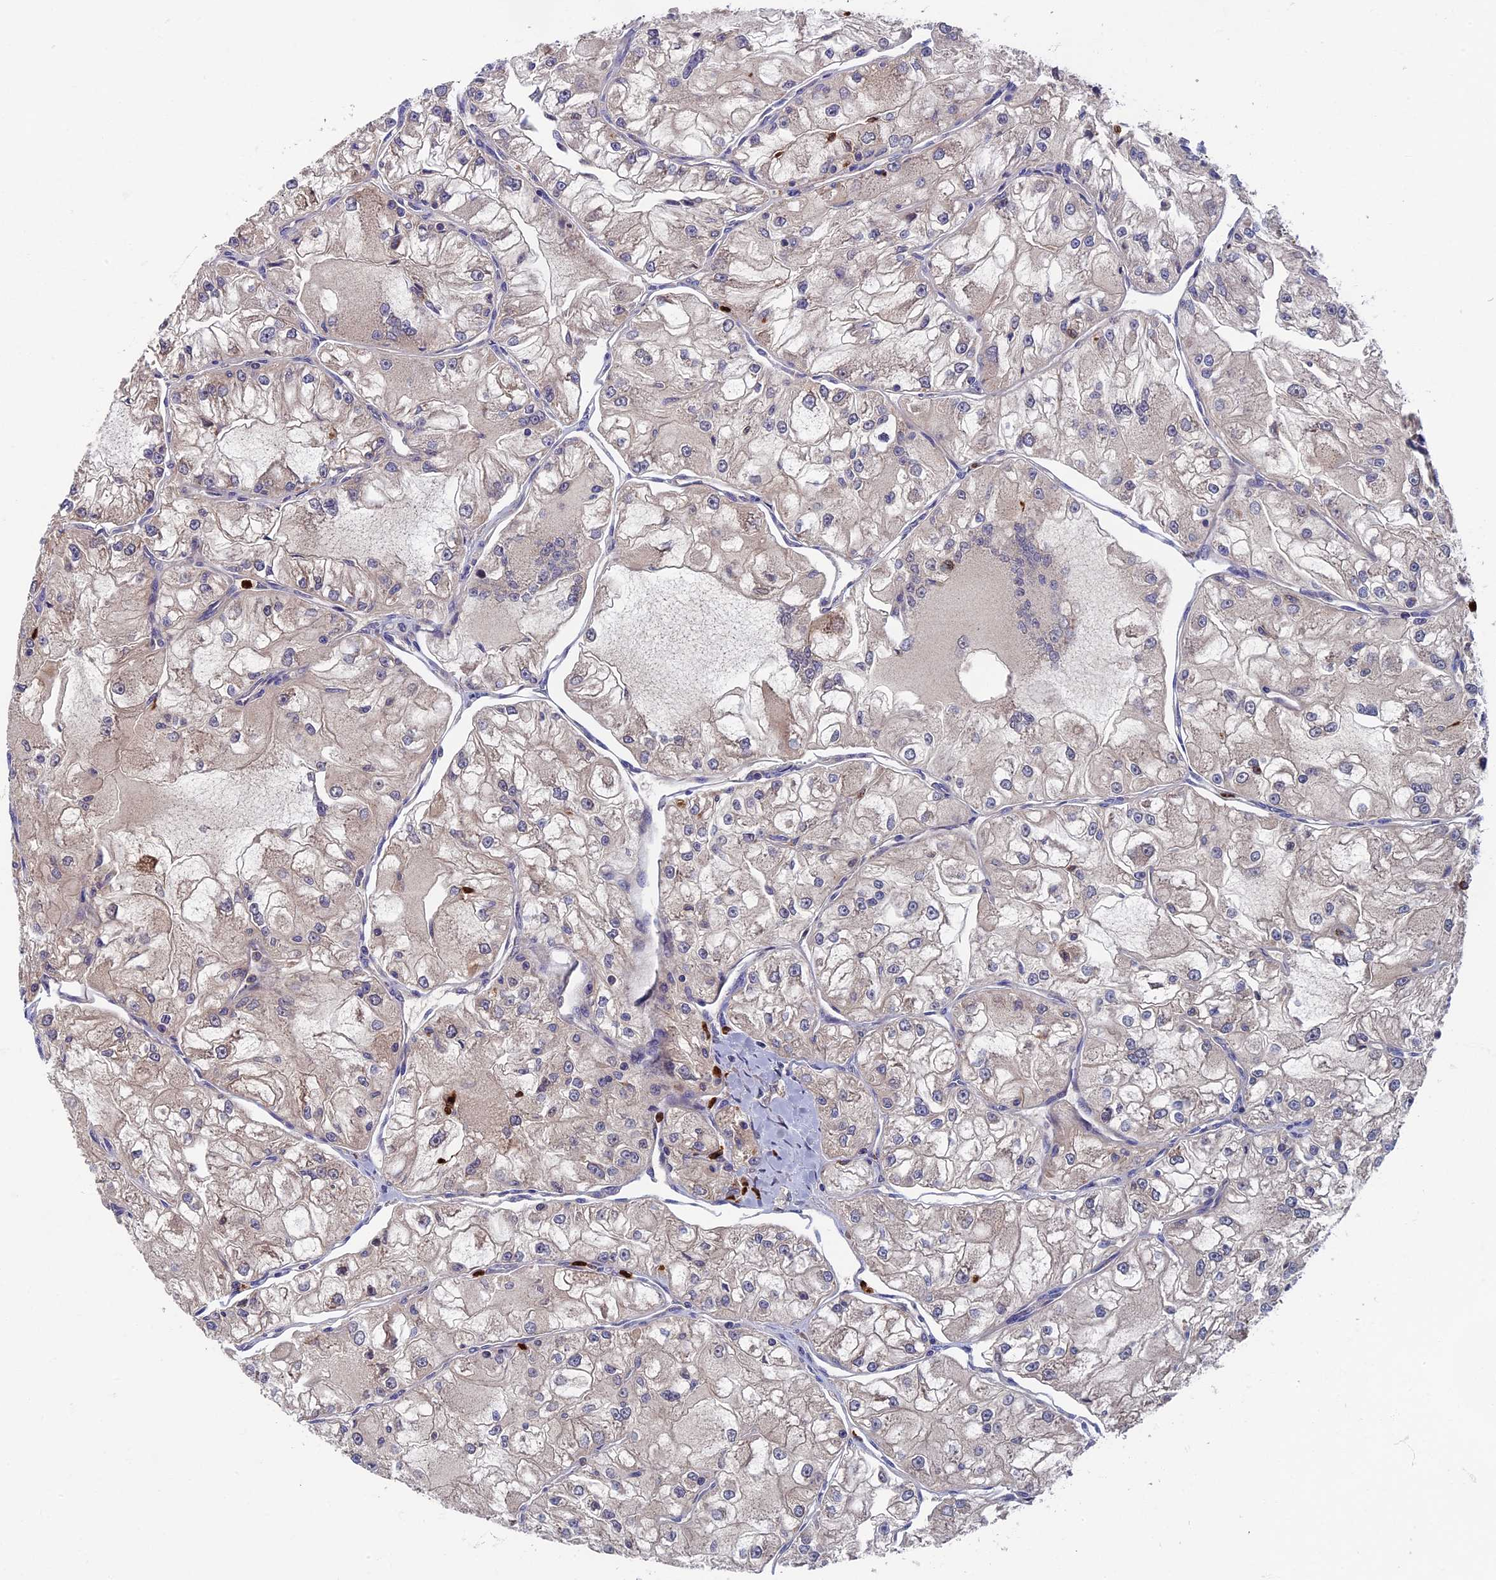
{"staining": {"intensity": "negative", "quantity": "none", "location": "none"}, "tissue": "renal cancer", "cell_type": "Tumor cells", "image_type": "cancer", "snomed": [{"axis": "morphology", "description": "Adenocarcinoma, NOS"}, {"axis": "topography", "description": "Kidney"}], "caption": "An IHC histopathology image of renal cancer is shown. There is no staining in tumor cells of renal cancer.", "gene": "TNK2", "patient": {"sex": "female", "age": 72}}